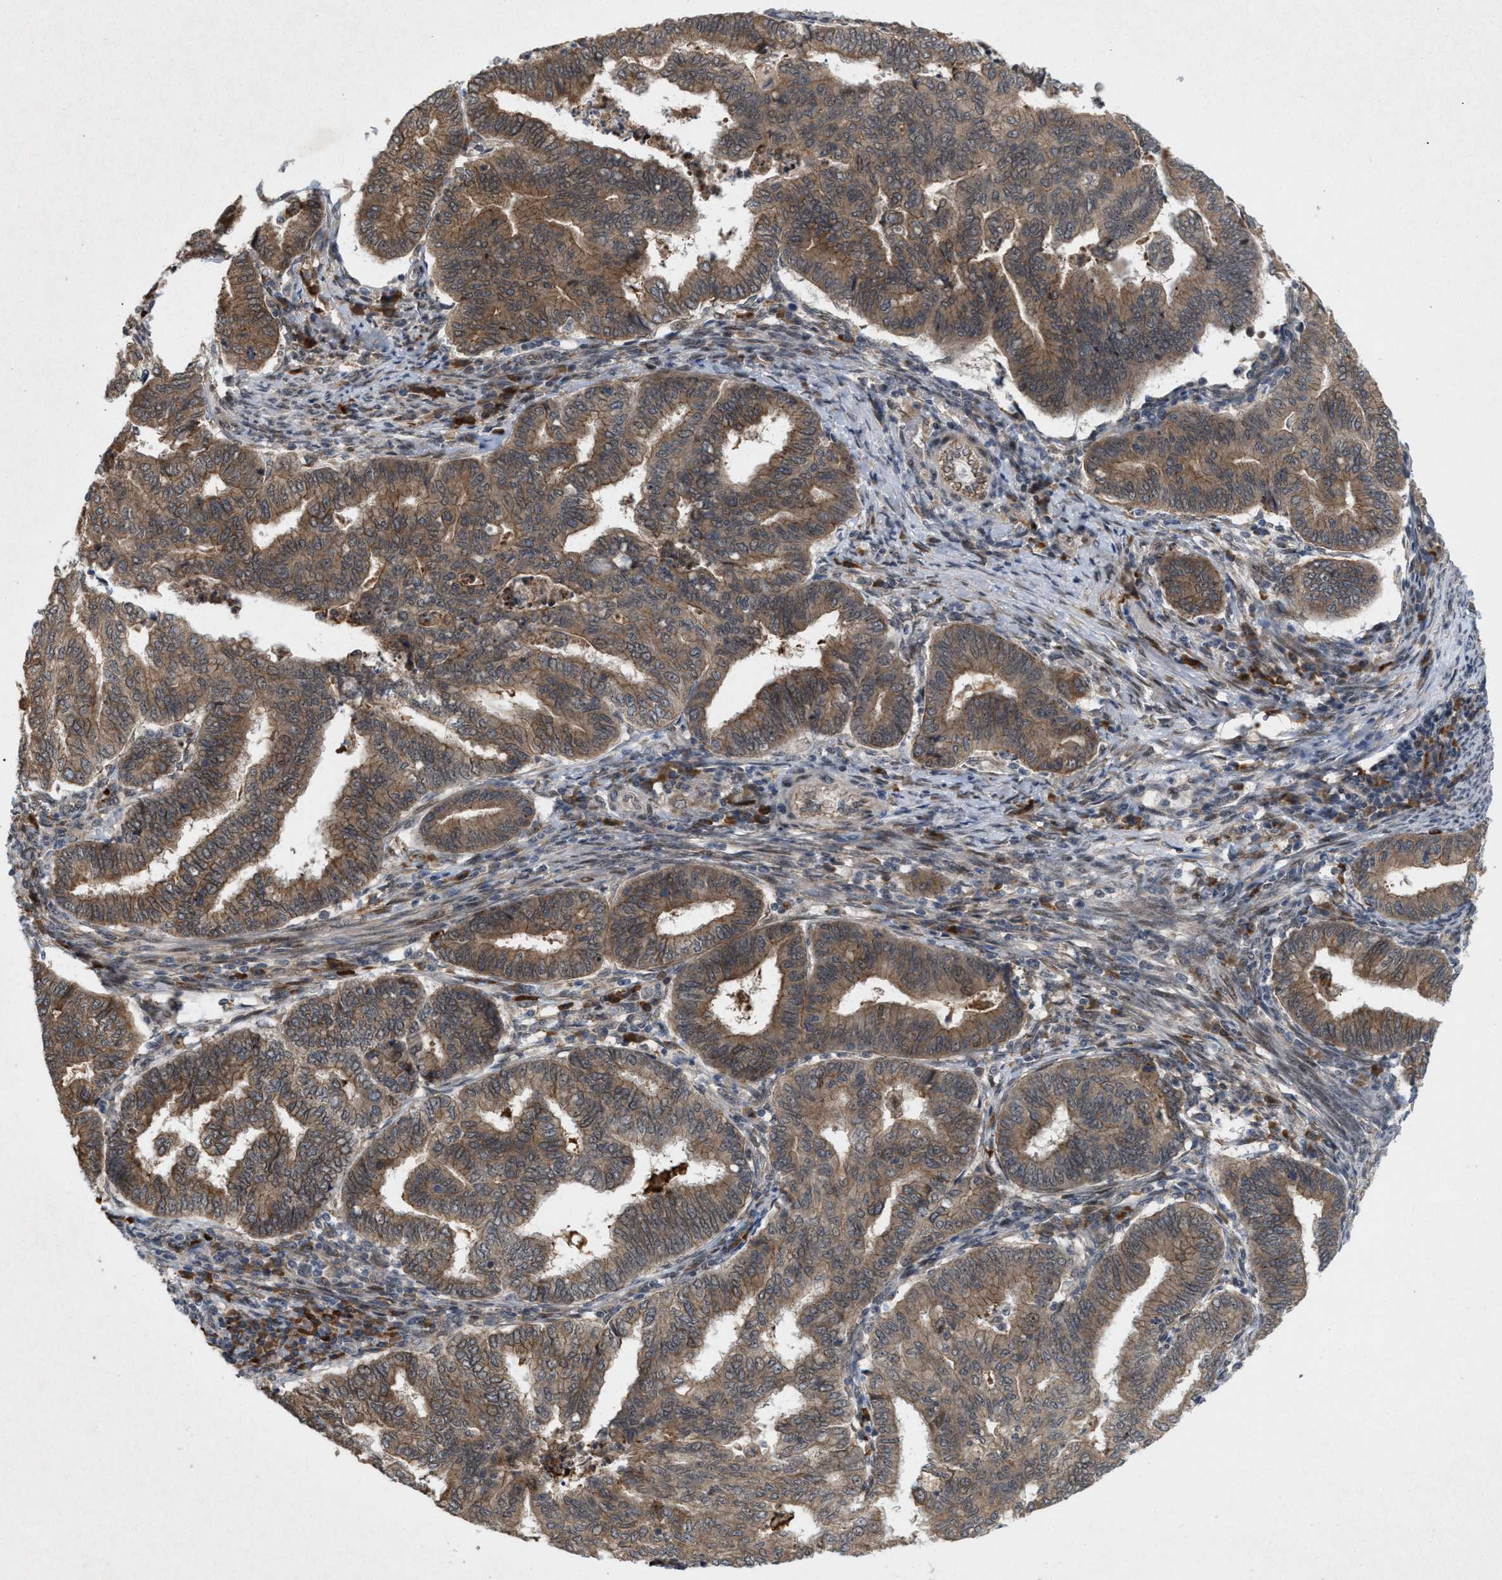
{"staining": {"intensity": "moderate", "quantity": ">75%", "location": "cytoplasmic/membranous"}, "tissue": "endometrial cancer", "cell_type": "Tumor cells", "image_type": "cancer", "snomed": [{"axis": "morphology", "description": "Polyp, NOS"}, {"axis": "morphology", "description": "Adenocarcinoma, NOS"}, {"axis": "morphology", "description": "Adenoma, NOS"}, {"axis": "topography", "description": "Endometrium"}], "caption": "IHC image of neoplastic tissue: endometrial cancer (polyp) stained using immunohistochemistry displays medium levels of moderate protein expression localized specifically in the cytoplasmic/membranous of tumor cells, appearing as a cytoplasmic/membranous brown color.", "gene": "MFSD6", "patient": {"sex": "female", "age": 79}}